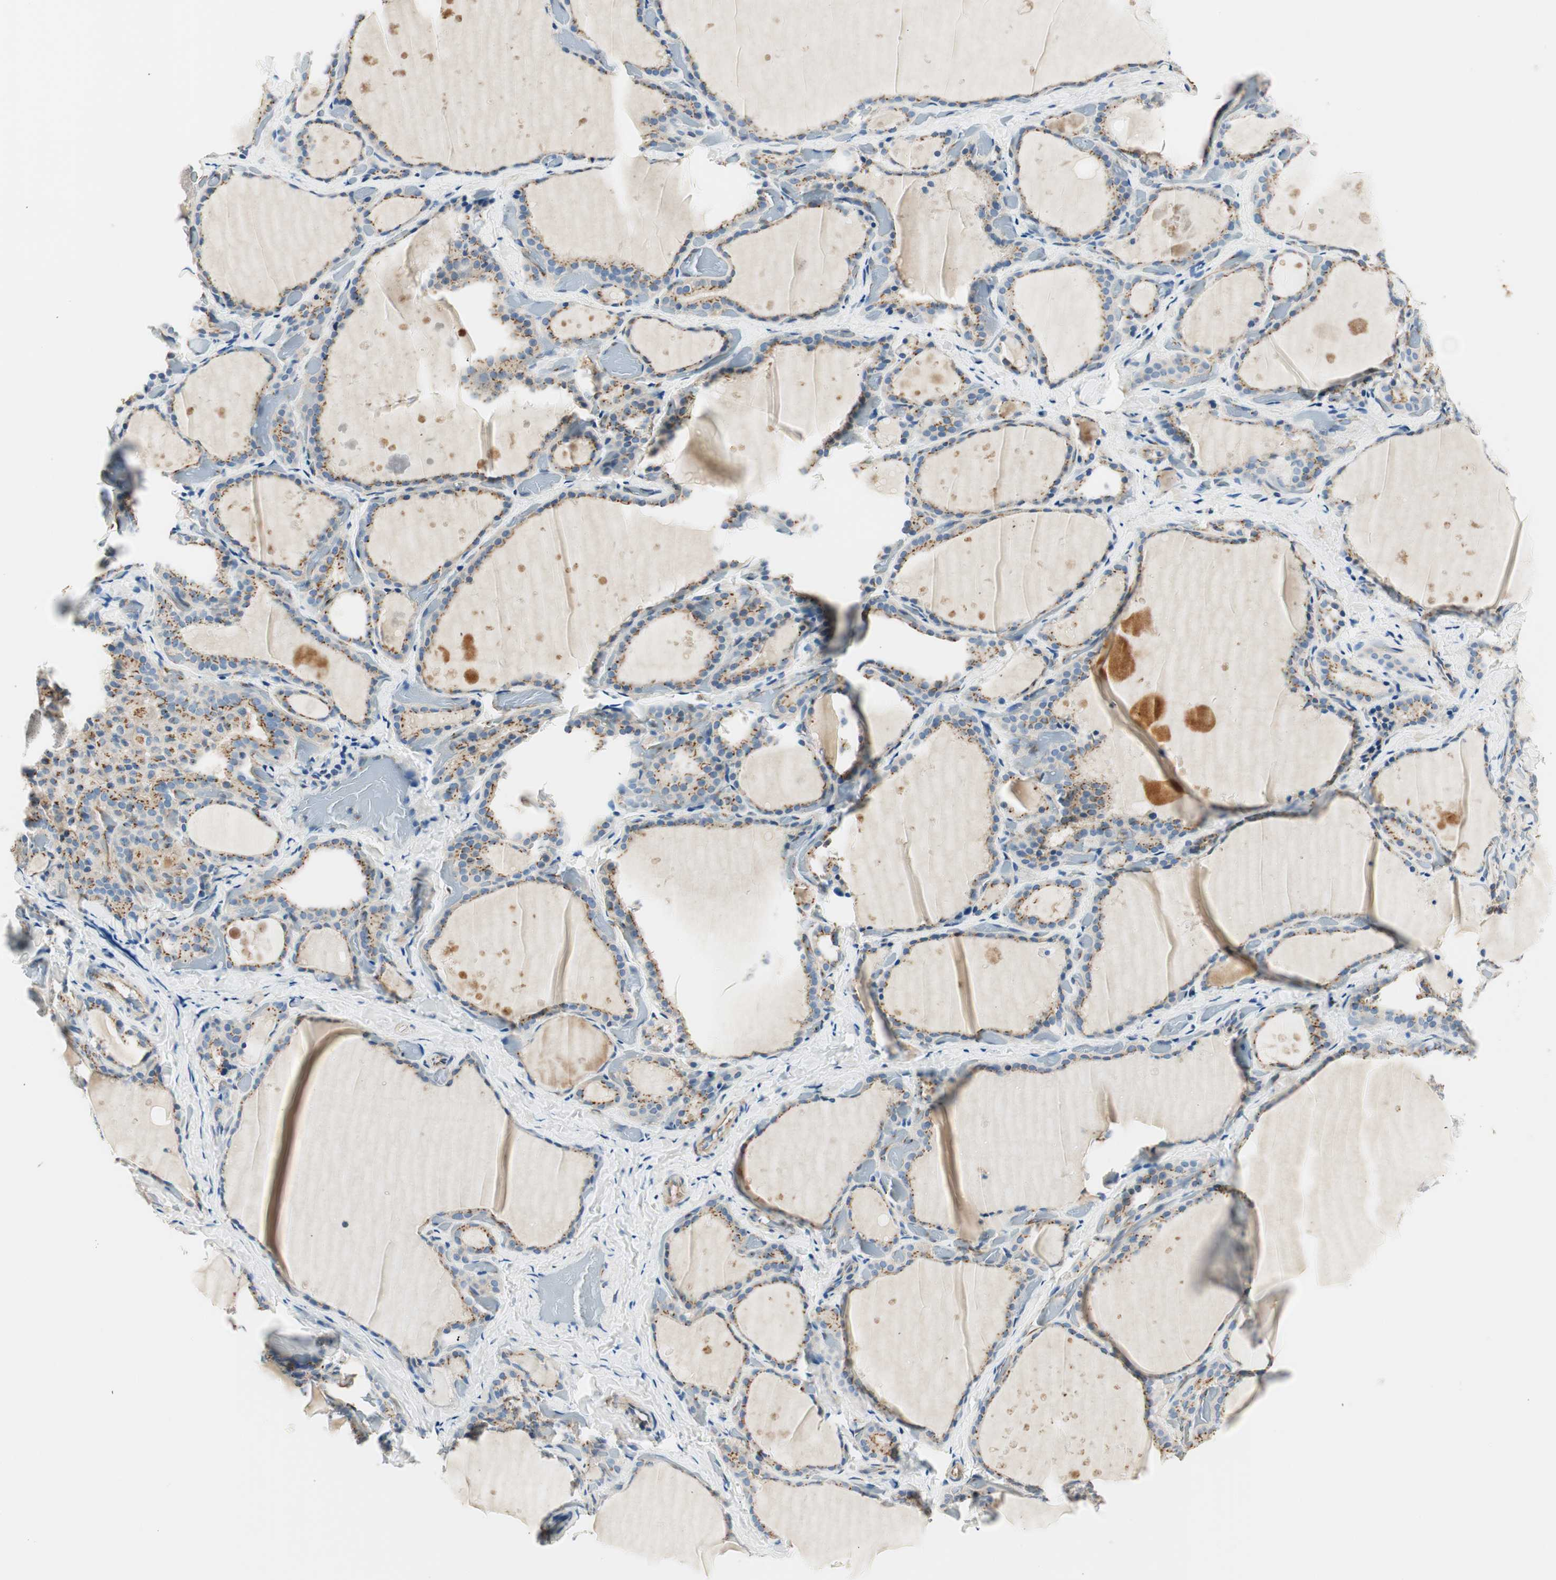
{"staining": {"intensity": "moderate", "quantity": ">75%", "location": "cytoplasmic/membranous"}, "tissue": "thyroid gland", "cell_type": "Glandular cells", "image_type": "normal", "snomed": [{"axis": "morphology", "description": "Normal tissue, NOS"}, {"axis": "topography", "description": "Thyroid gland"}], "caption": "Thyroid gland stained with DAB (3,3'-diaminobenzidine) IHC exhibits medium levels of moderate cytoplasmic/membranous expression in approximately >75% of glandular cells.", "gene": "TMF1", "patient": {"sex": "female", "age": 44}}